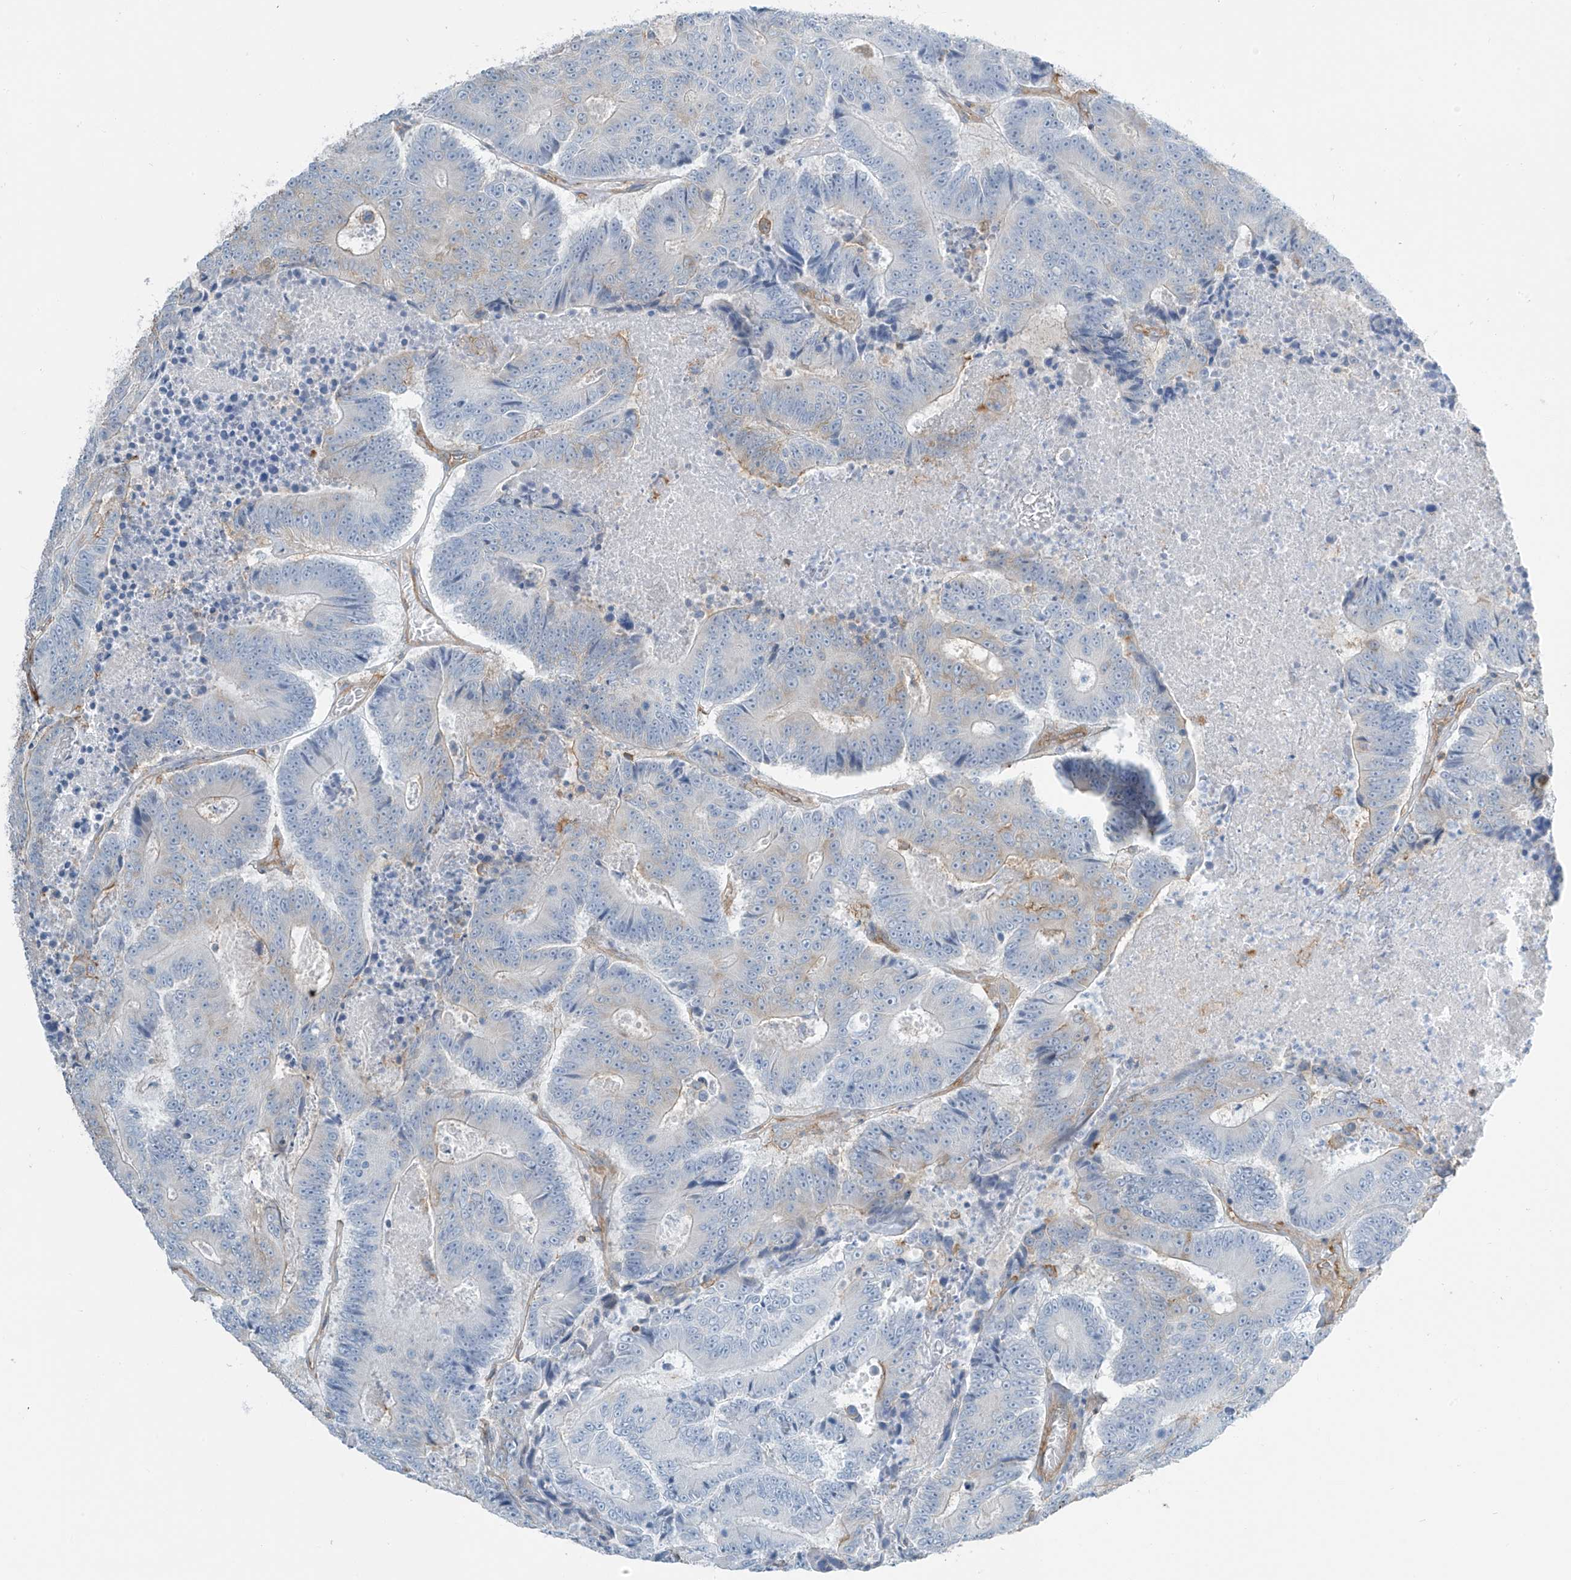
{"staining": {"intensity": "negative", "quantity": "none", "location": "none"}, "tissue": "colorectal cancer", "cell_type": "Tumor cells", "image_type": "cancer", "snomed": [{"axis": "morphology", "description": "Adenocarcinoma, NOS"}, {"axis": "topography", "description": "Colon"}], "caption": "Immunohistochemistry micrograph of neoplastic tissue: human adenocarcinoma (colorectal) stained with DAB reveals no significant protein staining in tumor cells.", "gene": "ZNF846", "patient": {"sex": "male", "age": 83}}